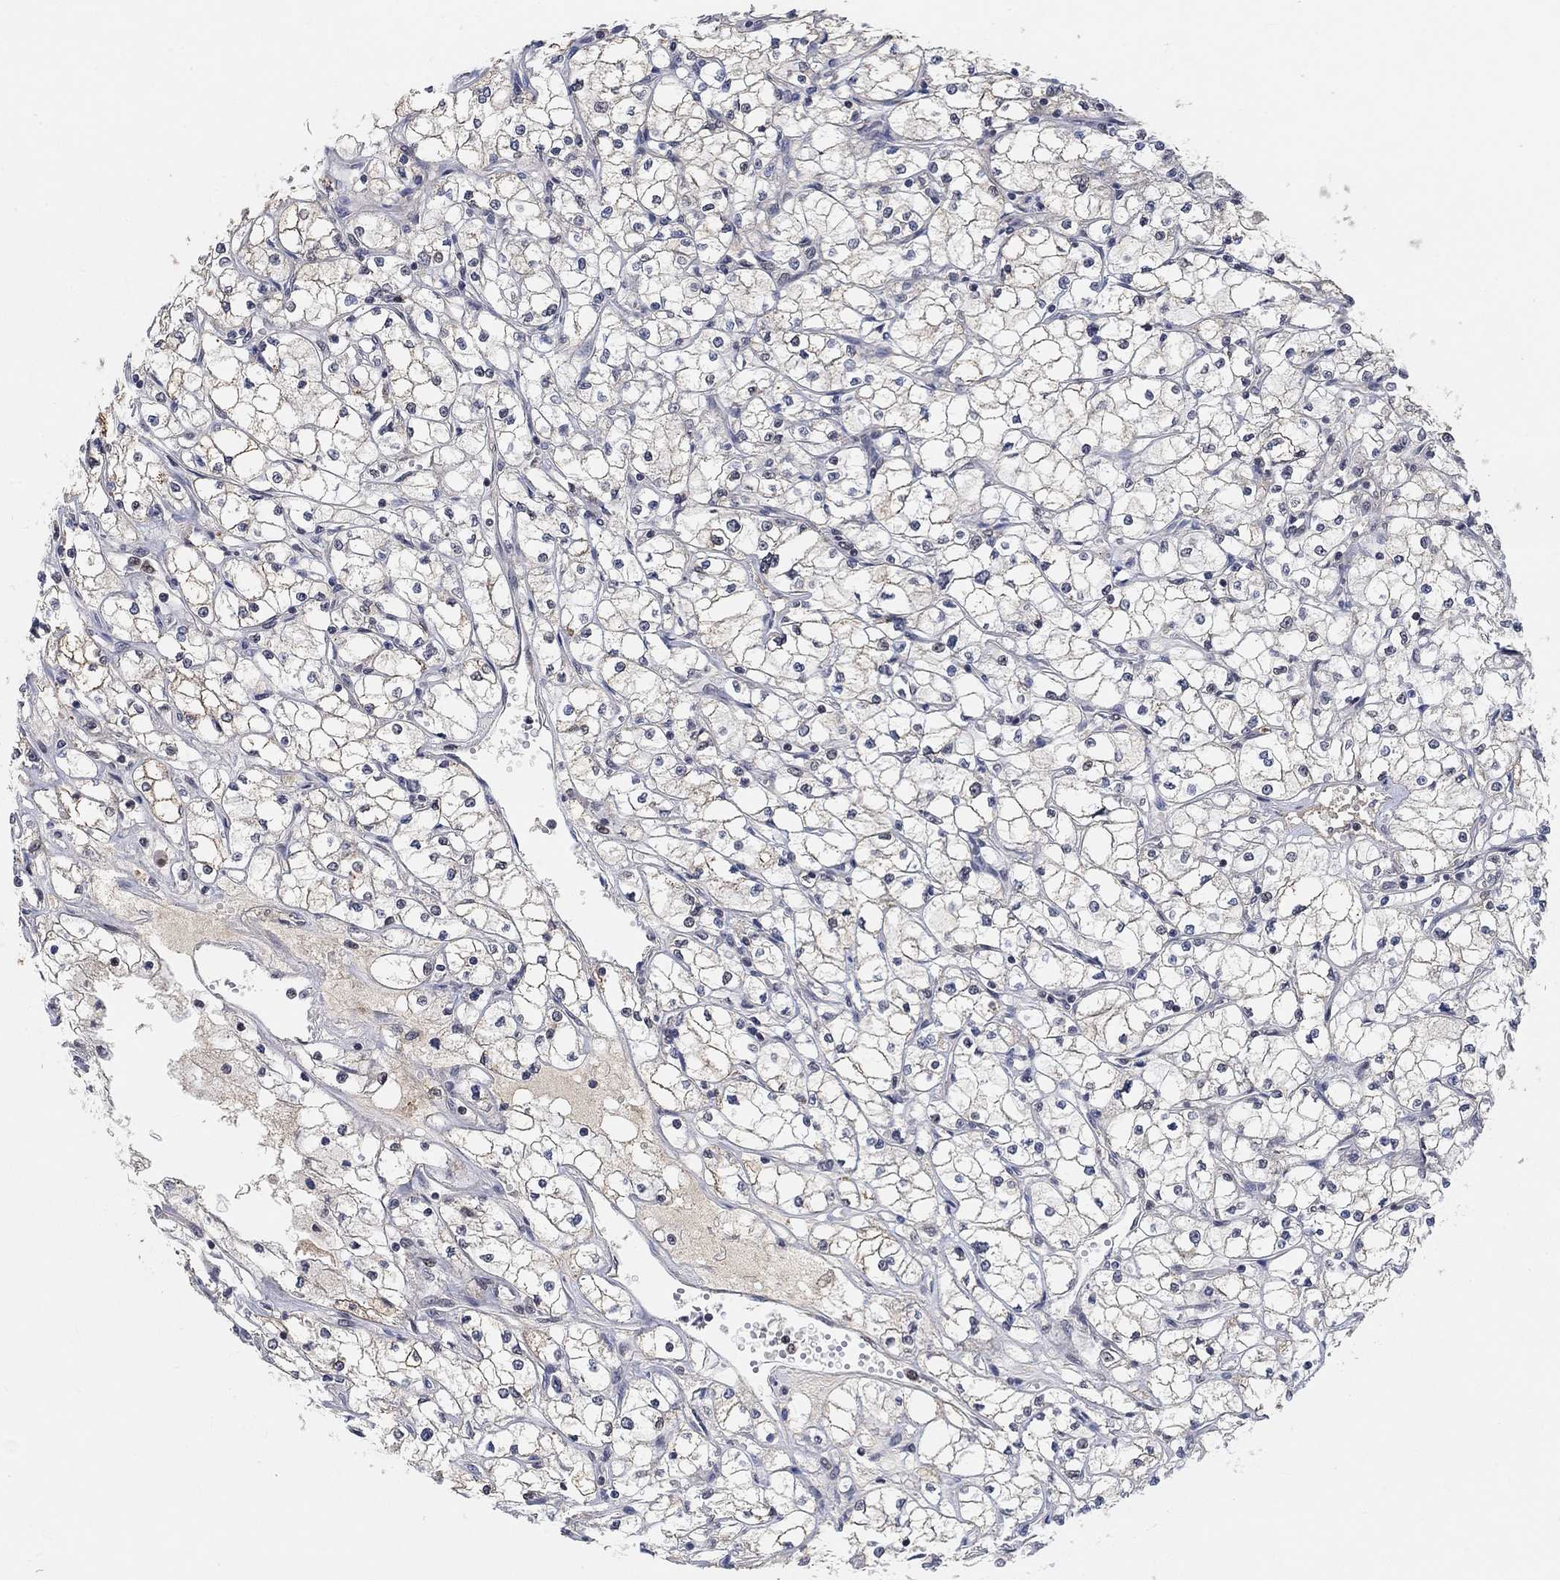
{"staining": {"intensity": "negative", "quantity": "none", "location": "none"}, "tissue": "renal cancer", "cell_type": "Tumor cells", "image_type": "cancer", "snomed": [{"axis": "morphology", "description": "Adenocarcinoma, NOS"}, {"axis": "topography", "description": "Kidney"}], "caption": "An image of human adenocarcinoma (renal) is negative for staining in tumor cells.", "gene": "THAP8", "patient": {"sex": "male", "age": 67}}